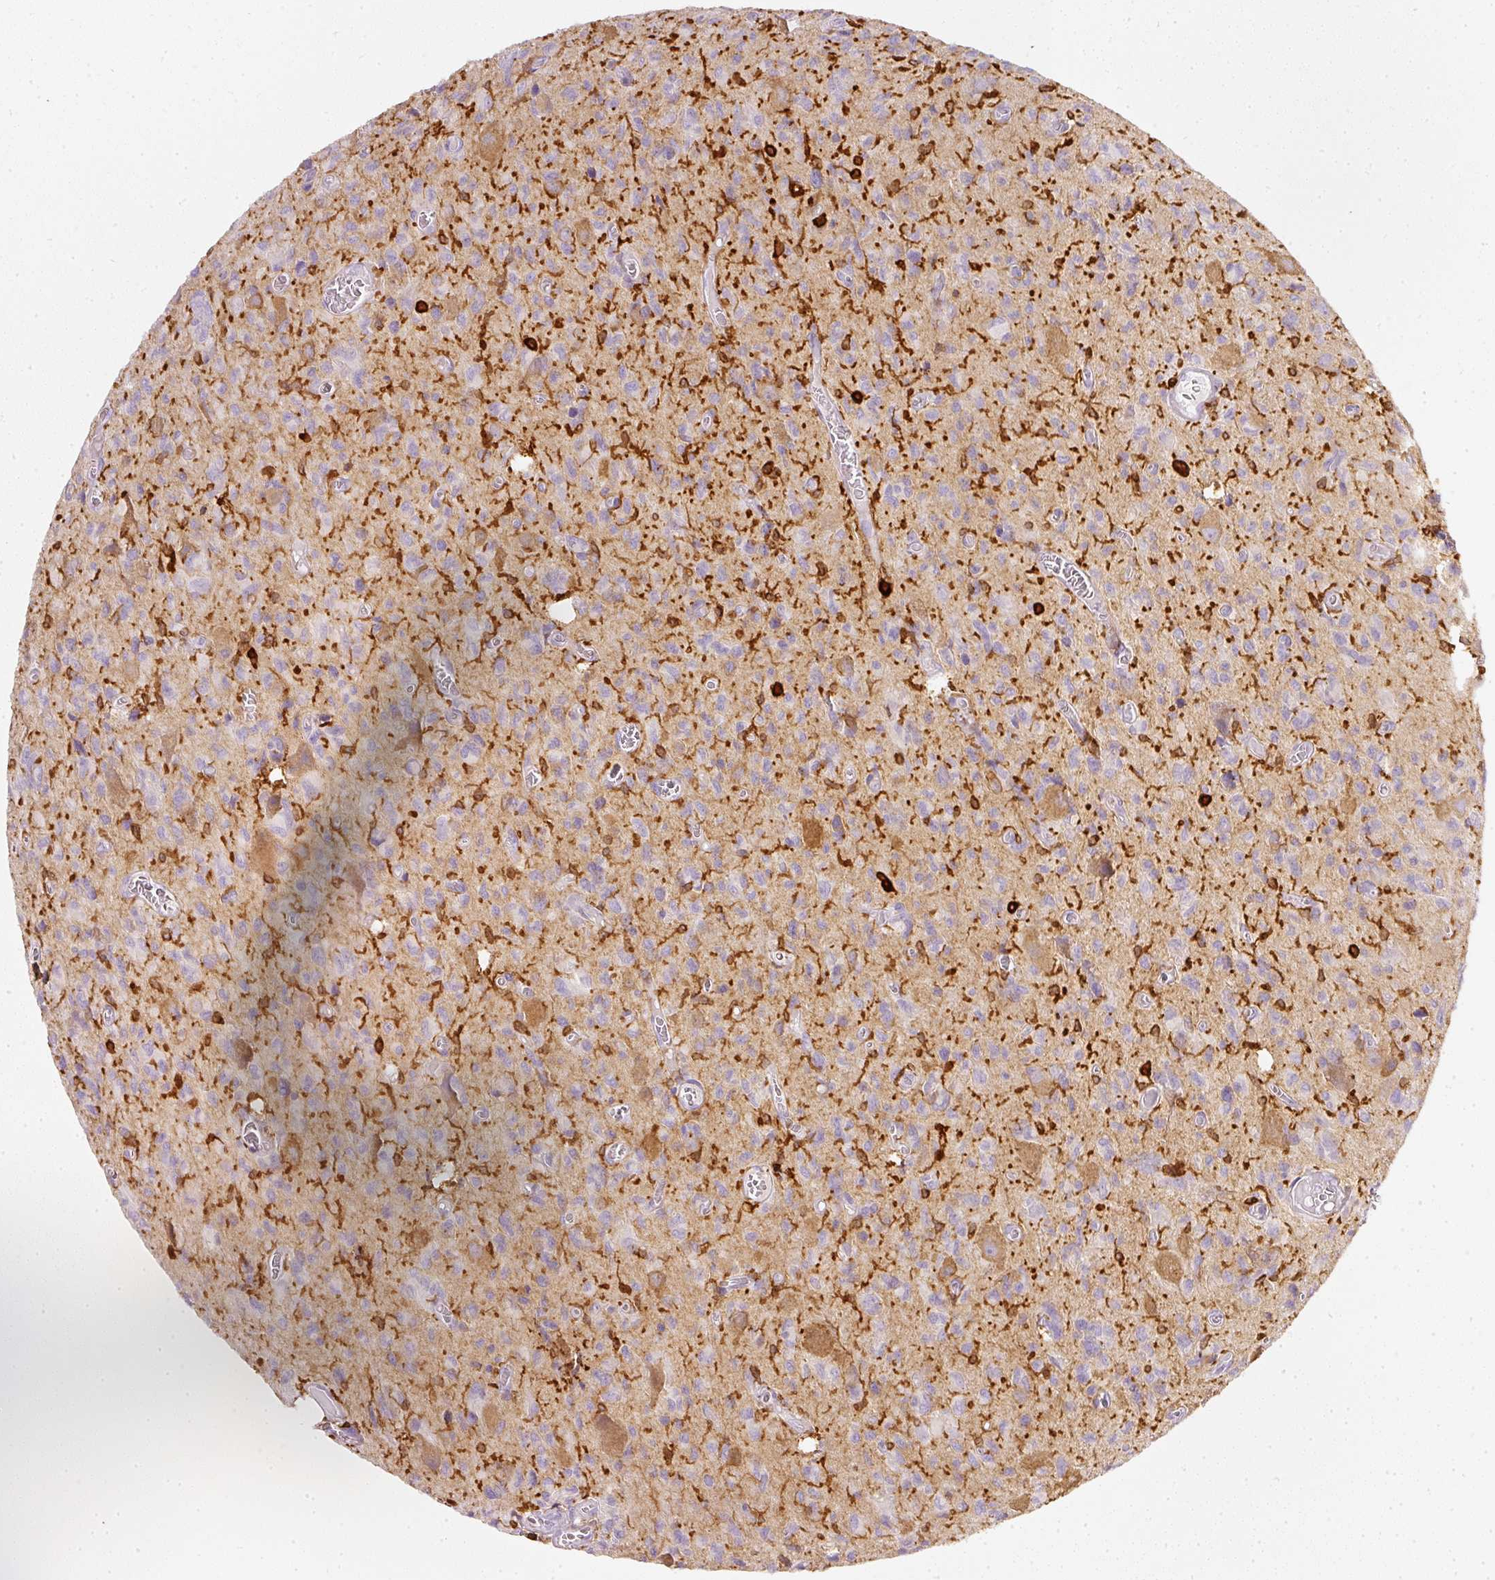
{"staining": {"intensity": "negative", "quantity": "none", "location": "none"}, "tissue": "glioma", "cell_type": "Tumor cells", "image_type": "cancer", "snomed": [{"axis": "morphology", "description": "Glioma, malignant, High grade"}, {"axis": "topography", "description": "Brain"}], "caption": "This is an immunohistochemistry photomicrograph of glioma. There is no positivity in tumor cells.", "gene": "EVL", "patient": {"sex": "male", "age": 76}}